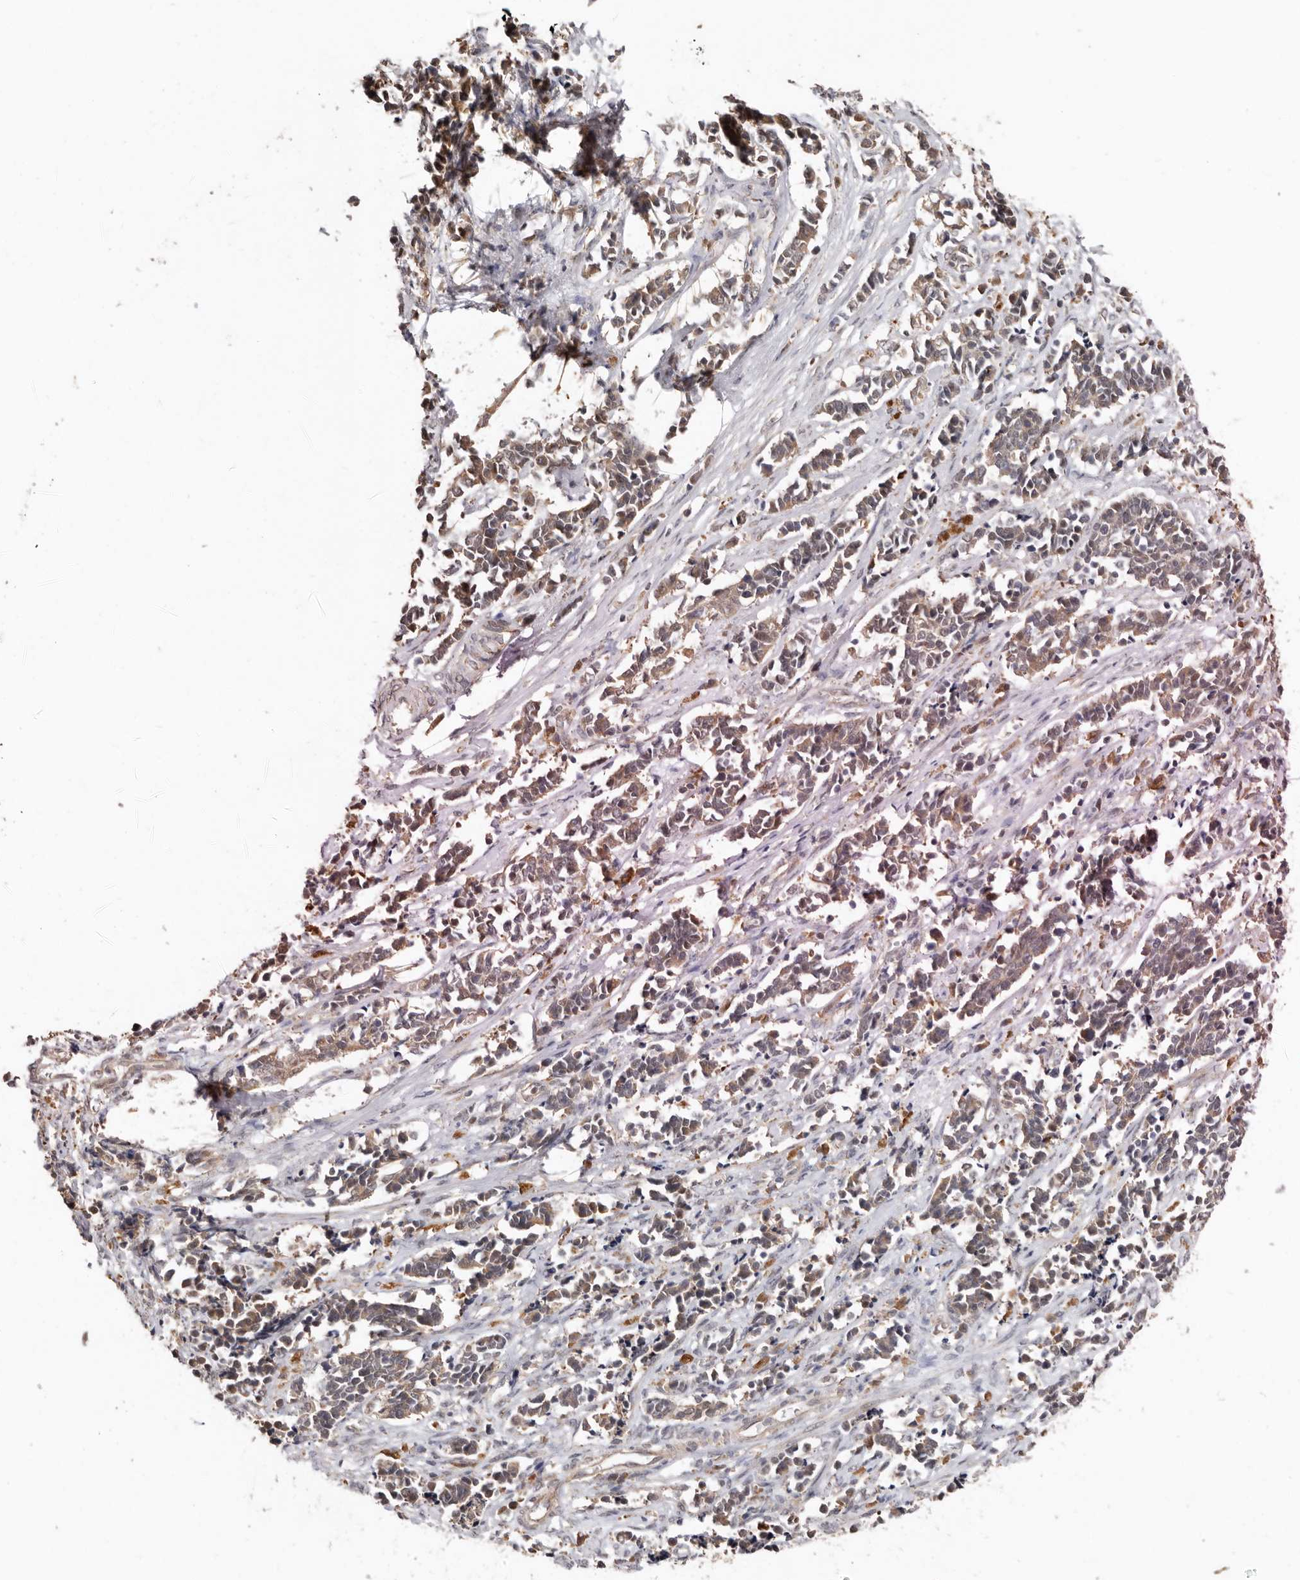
{"staining": {"intensity": "moderate", "quantity": ">75%", "location": "cytoplasmic/membranous"}, "tissue": "cervical cancer", "cell_type": "Tumor cells", "image_type": "cancer", "snomed": [{"axis": "morphology", "description": "Normal tissue, NOS"}, {"axis": "morphology", "description": "Squamous cell carcinoma, NOS"}, {"axis": "topography", "description": "Cervix"}], "caption": "Tumor cells display medium levels of moderate cytoplasmic/membranous expression in approximately >75% of cells in cervical cancer. The staining is performed using DAB brown chromogen to label protein expression. The nuclei are counter-stained blue using hematoxylin.", "gene": "RSPO2", "patient": {"sex": "female", "age": 35}}